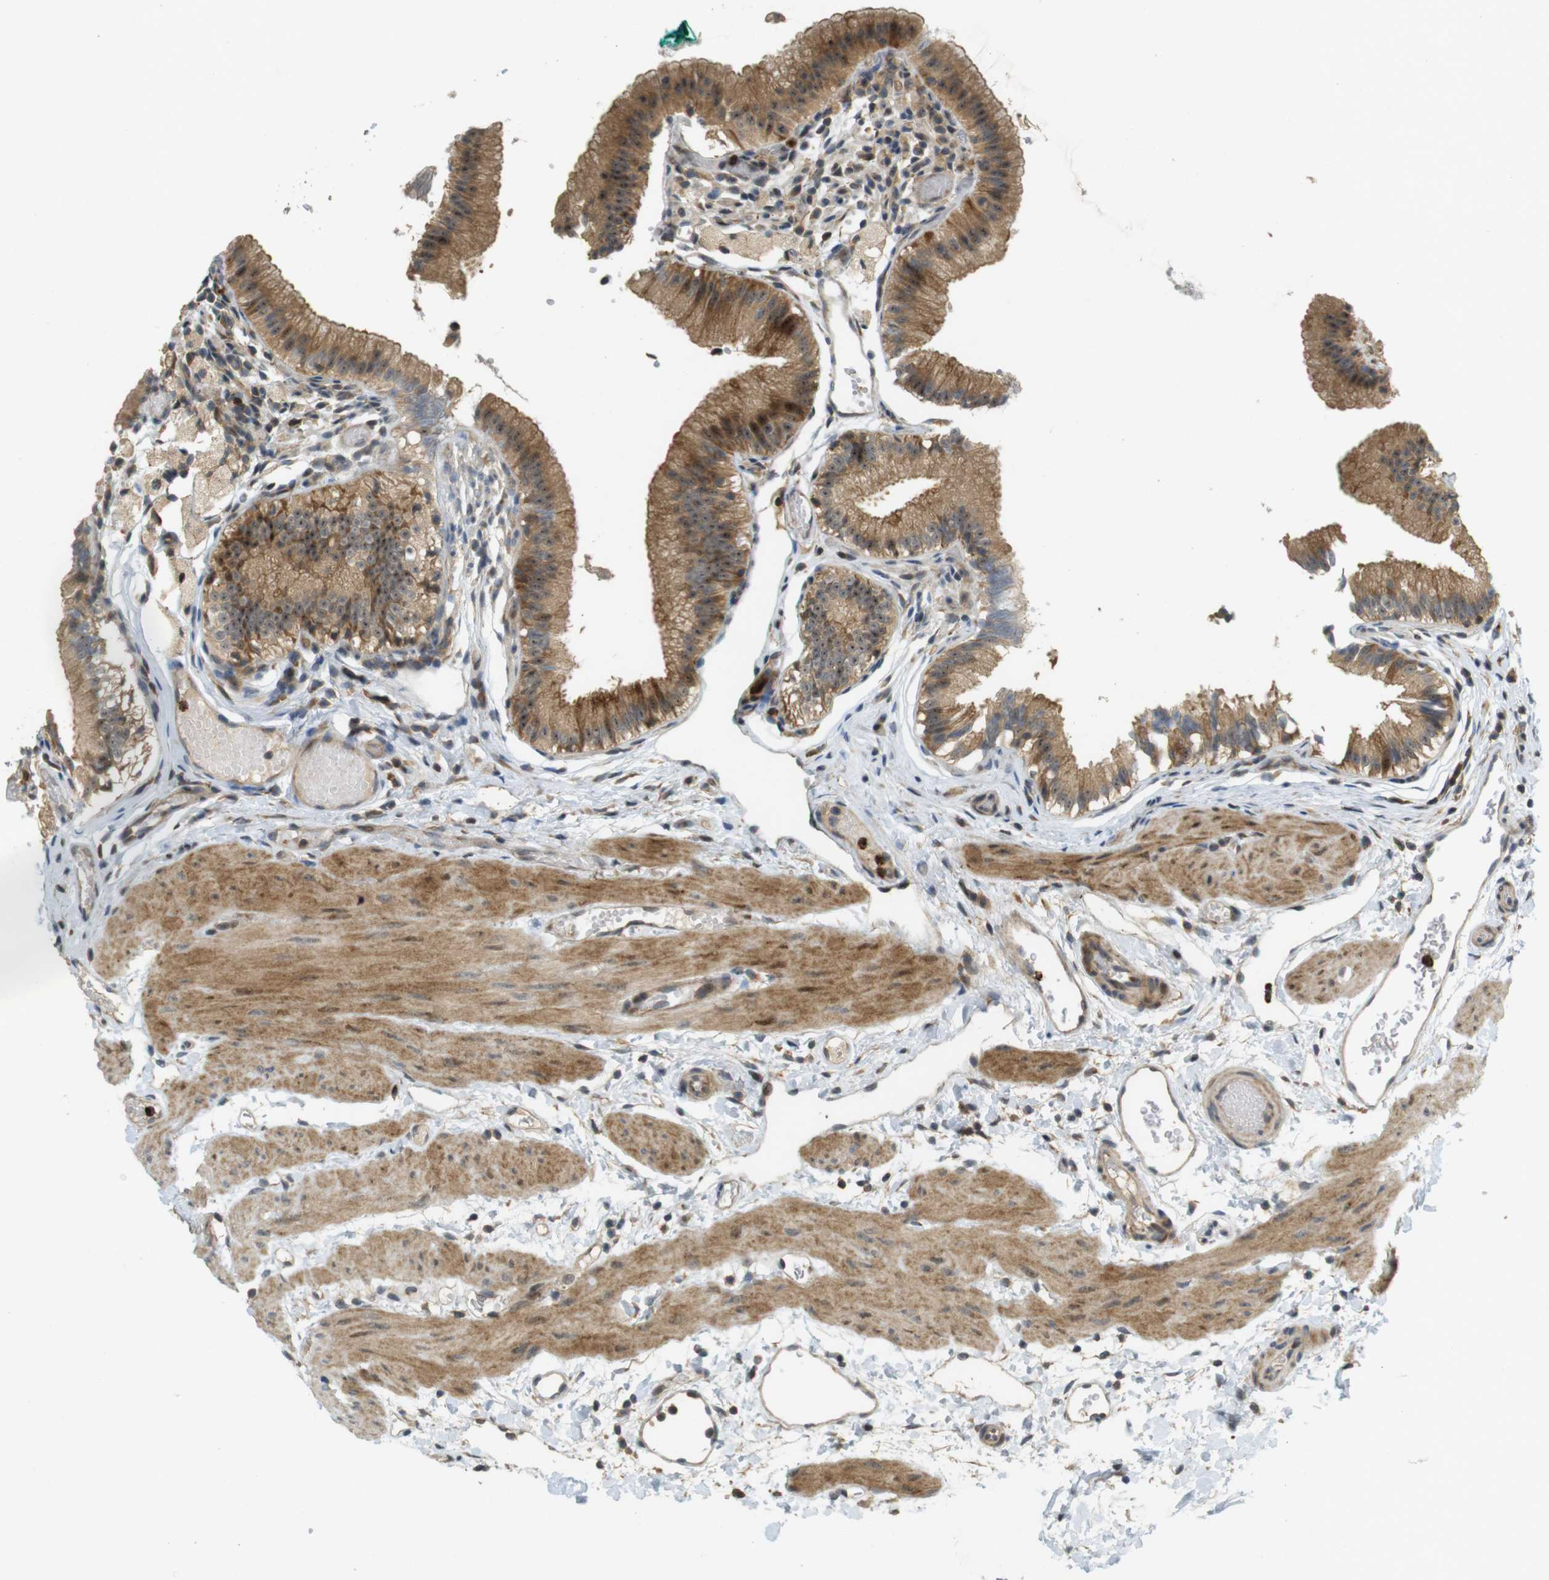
{"staining": {"intensity": "moderate", "quantity": ">75%", "location": "cytoplasmic/membranous,nuclear"}, "tissue": "gallbladder", "cell_type": "Glandular cells", "image_type": "normal", "snomed": [{"axis": "morphology", "description": "Normal tissue, NOS"}, {"axis": "topography", "description": "Gallbladder"}], "caption": "DAB immunohistochemical staining of normal human gallbladder displays moderate cytoplasmic/membranous,nuclear protein staining in about >75% of glandular cells.", "gene": "TMX3", "patient": {"sex": "female", "age": 26}}